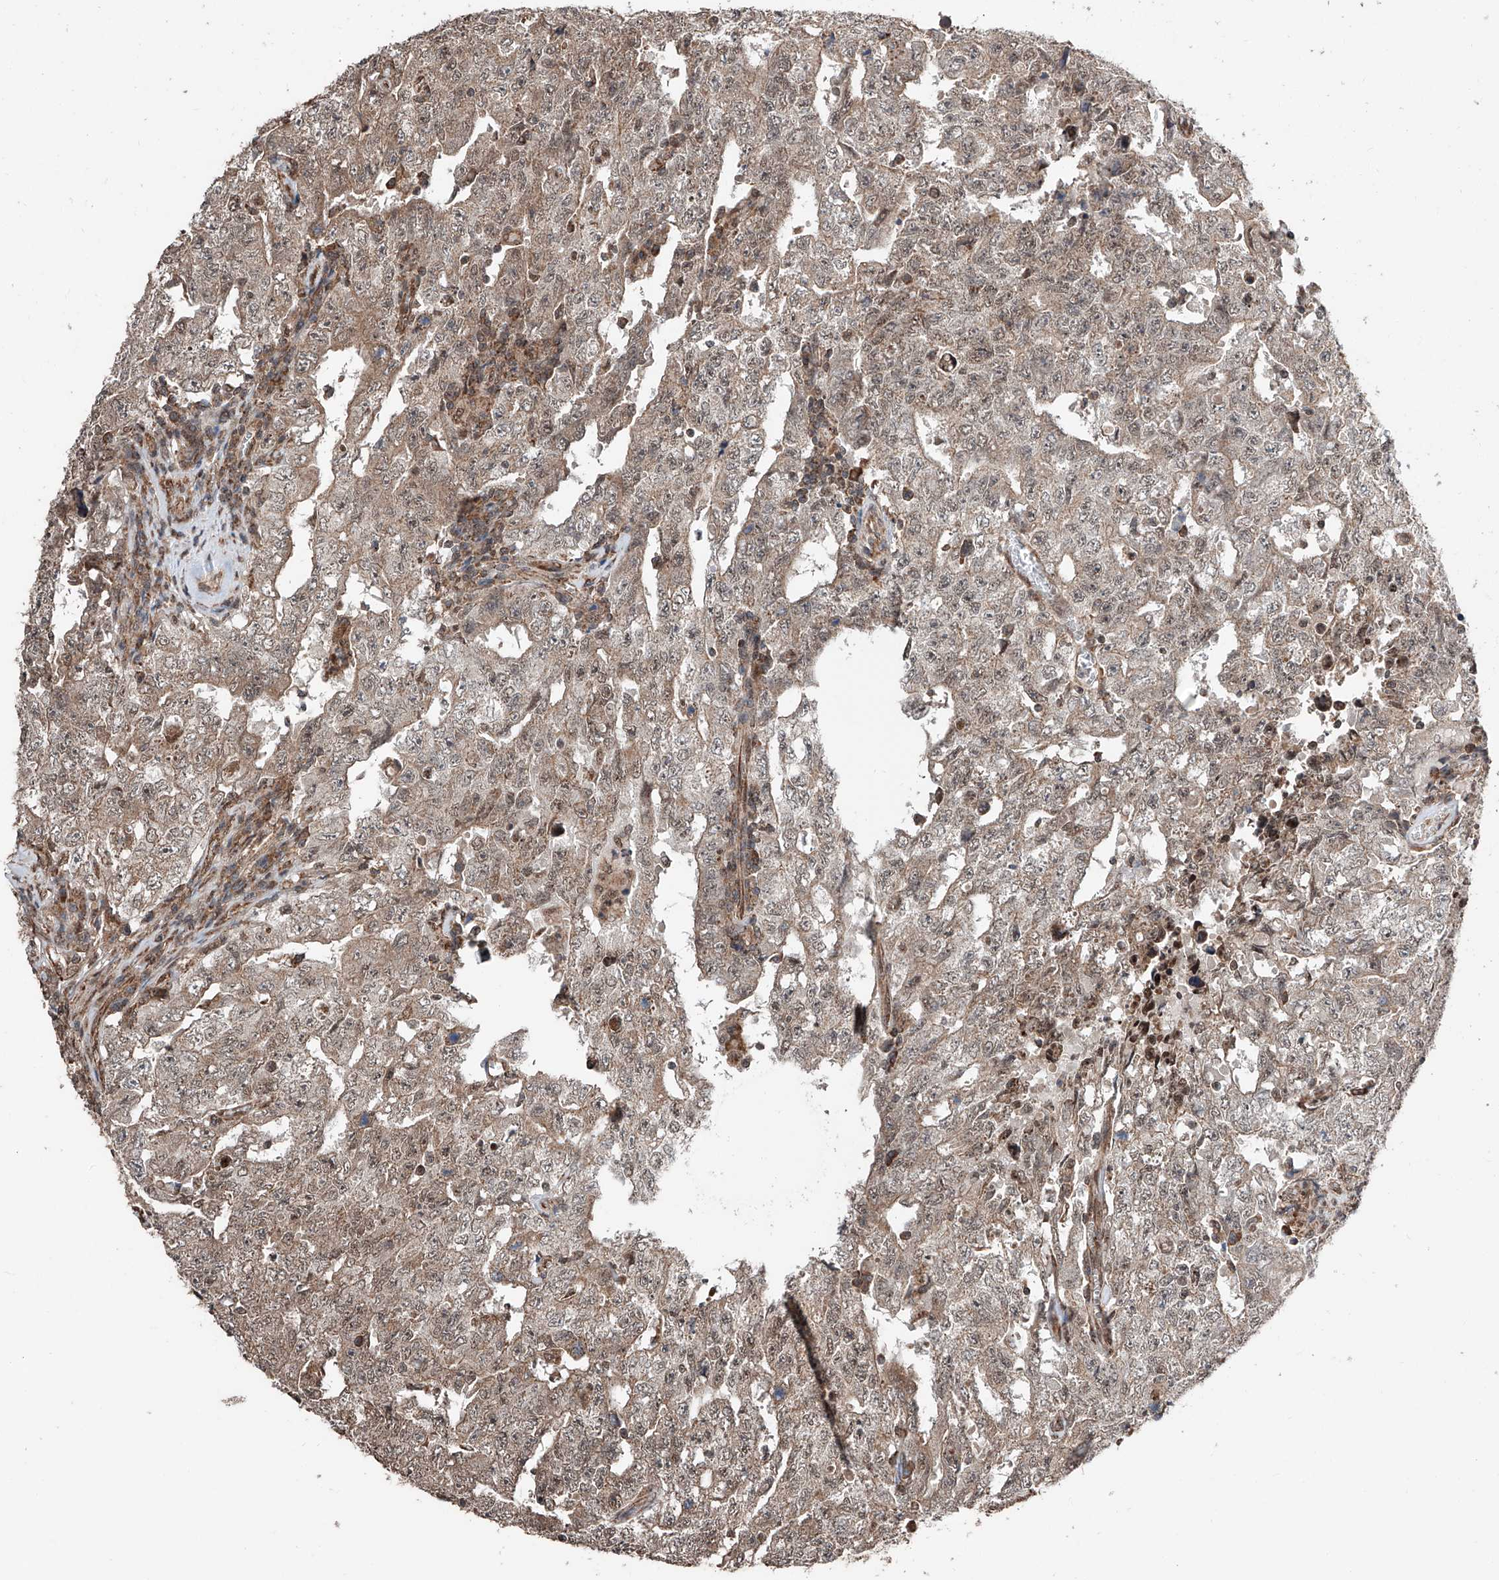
{"staining": {"intensity": "weak", "quantity": ">75%", "location": "cytoplasmic/membranous"}, "tissue": "testis cancer", "cell_type": "Tumor cells", "image_type": "cancer", "snomed": [{"axis": "morphology", "description": "Carcinoma, Embryonal, NOS"}, {"axis": "topography", "description": "Testis"}], "caption": "Weak cytoplasmic/membranous expression for a protein is identified in about >75% of tumor cells of testis cancer (embryonal carcinoma) using immunohistochemistry.", "gene": "ZNF445", "patient": {"sex": "male", "age": 26}}